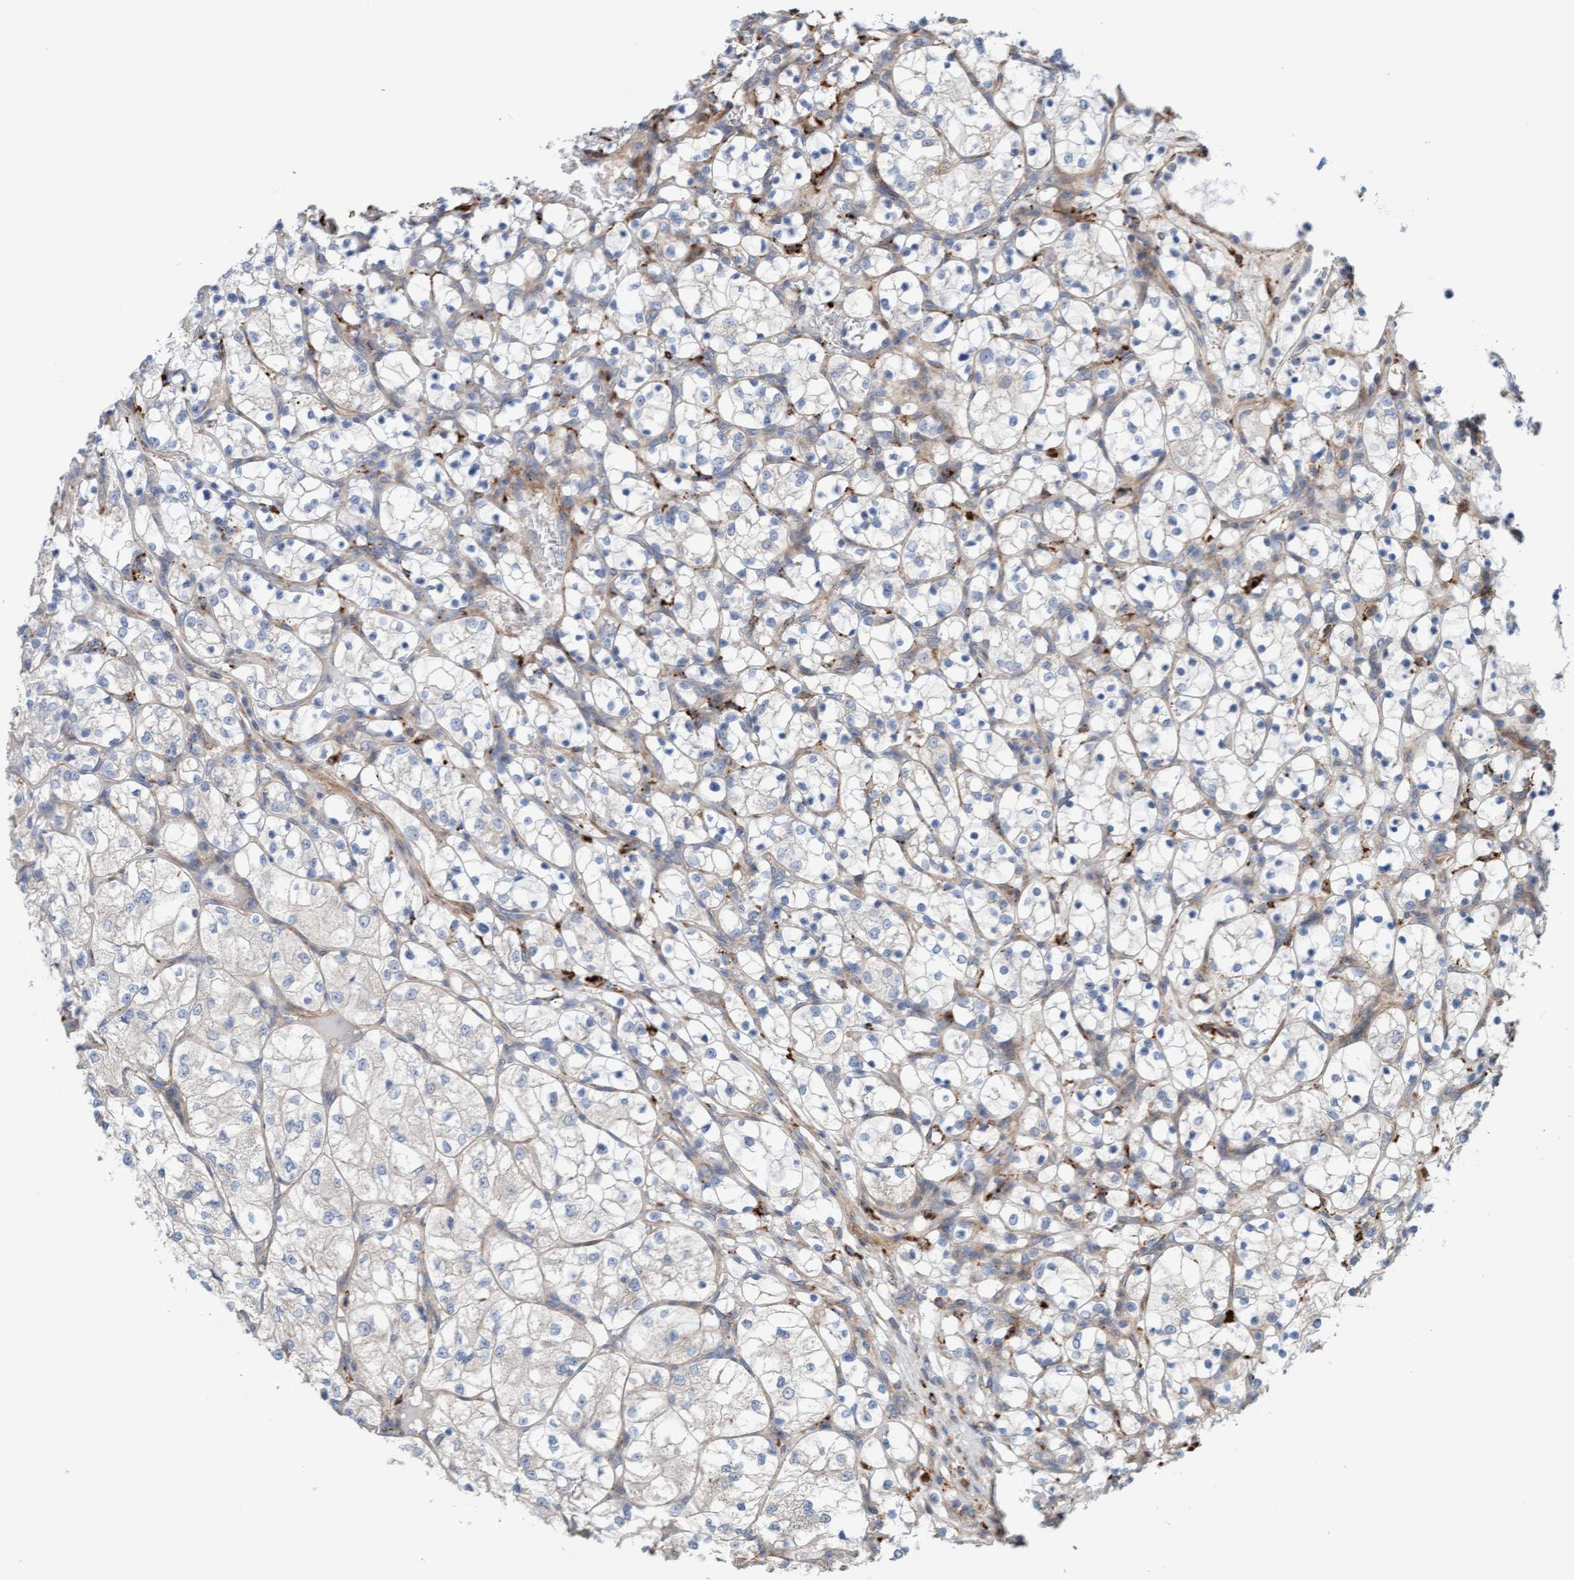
{"staining": {"intensity": "weak", "quantity": "<25%", "location": "cytoplasmic/membranous"}, "tissue": "renal cancer", "cell_type": "Tumor cells", "image_type": "cancer", "snomed": [{"axis": "morphology", "description": "Adenocarcinoma, NOS"}, {"axis": "topography", "description": "Kidney"}], "caption": "Tumor cells are negative for brown protein staining in renal cancer (adenocarcinoma).", "gene": "CDK5RAP3", "patient": {"sex": "female", "age": 69}}